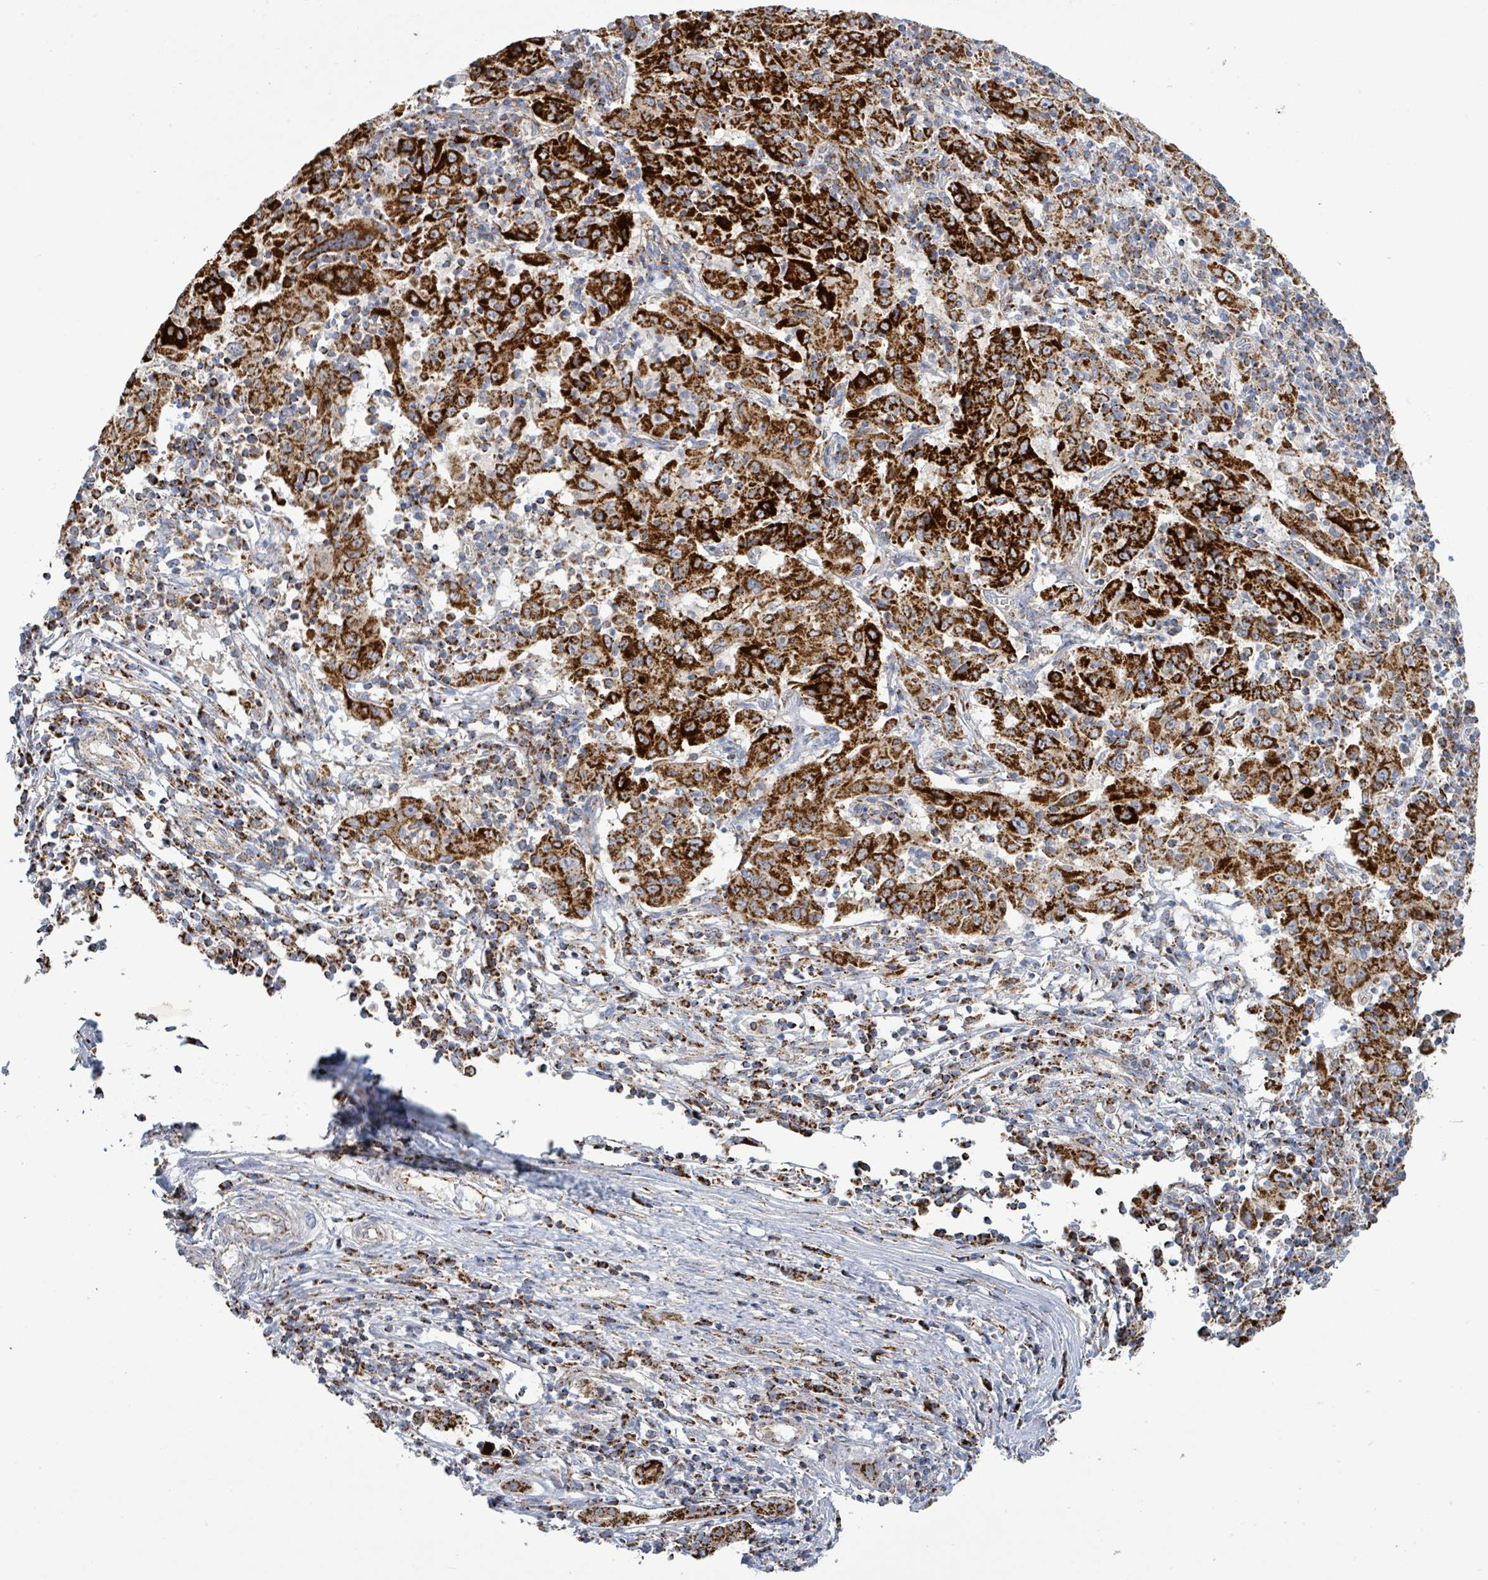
{"staining": {"intensity": "strong", "quantity": ">75%", "location": "cytoplasmic/membranous"}, "tissue": "pancreatic cancer", "cell_type": "Tumor cells", "image_type": "cancer", "snomed": [{"axis": "morphology", "description": "Adenocarcinoma, NOS"}, {"axis": "topography", "description": "Pancreas"}], "caption": "An image of human pancreatic adenocarcinoma stained for a protein demonstrates strong cytoplasmic/membranous brown staining in tumor cells.", "gene": "SUCLG2", "patient": {"sex": "male", "age": 63}}